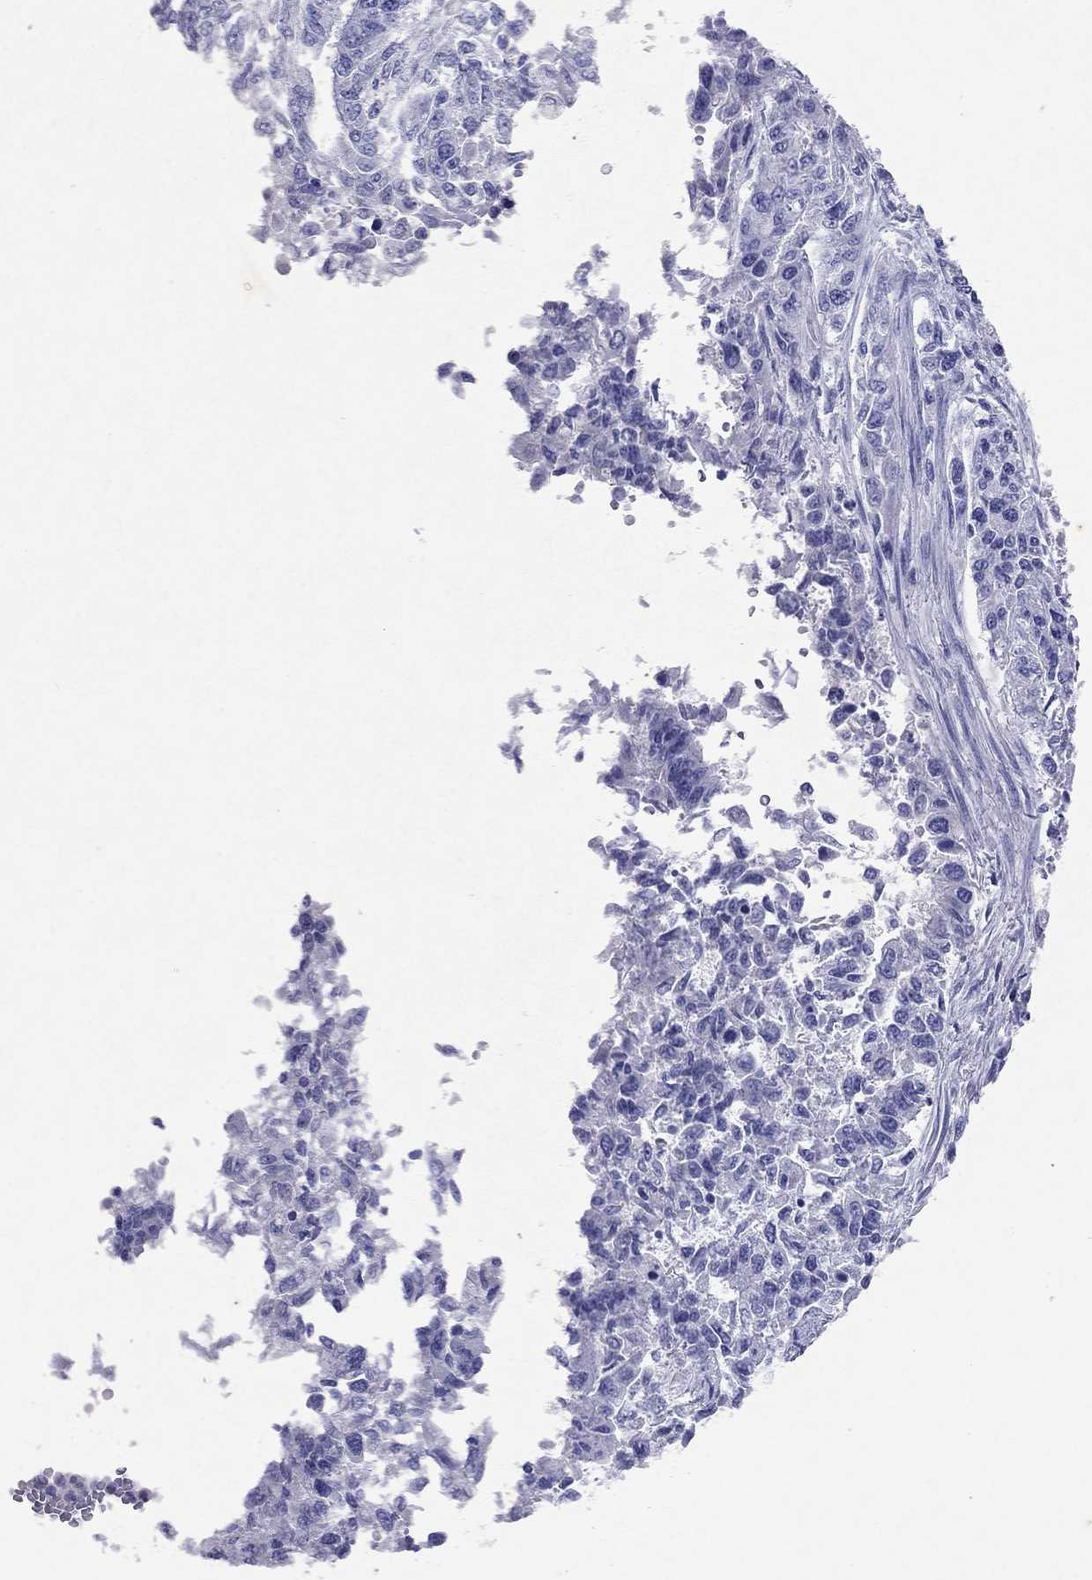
{"staining": {"intensity": "negative", "quantity": "none", "location": "none"}, "tissue": "endometrial cancer", "cell_type": "Tumor cells", "image_type": "cancer", "snomed": [{"axis": "morphology", "description": "Adenocarcinoma, NOS"}, {"axis": "topography", "description": "Uterus"}], "caption": "A high-resolution photomicrograph shows immunohistochemistry (IHC) staining of endometrial adenocarcinoma, which exhibits no significant positivity in tumor cells.", "gene": "ARMC12", "patient": {"sex": "female", "age": 59}}